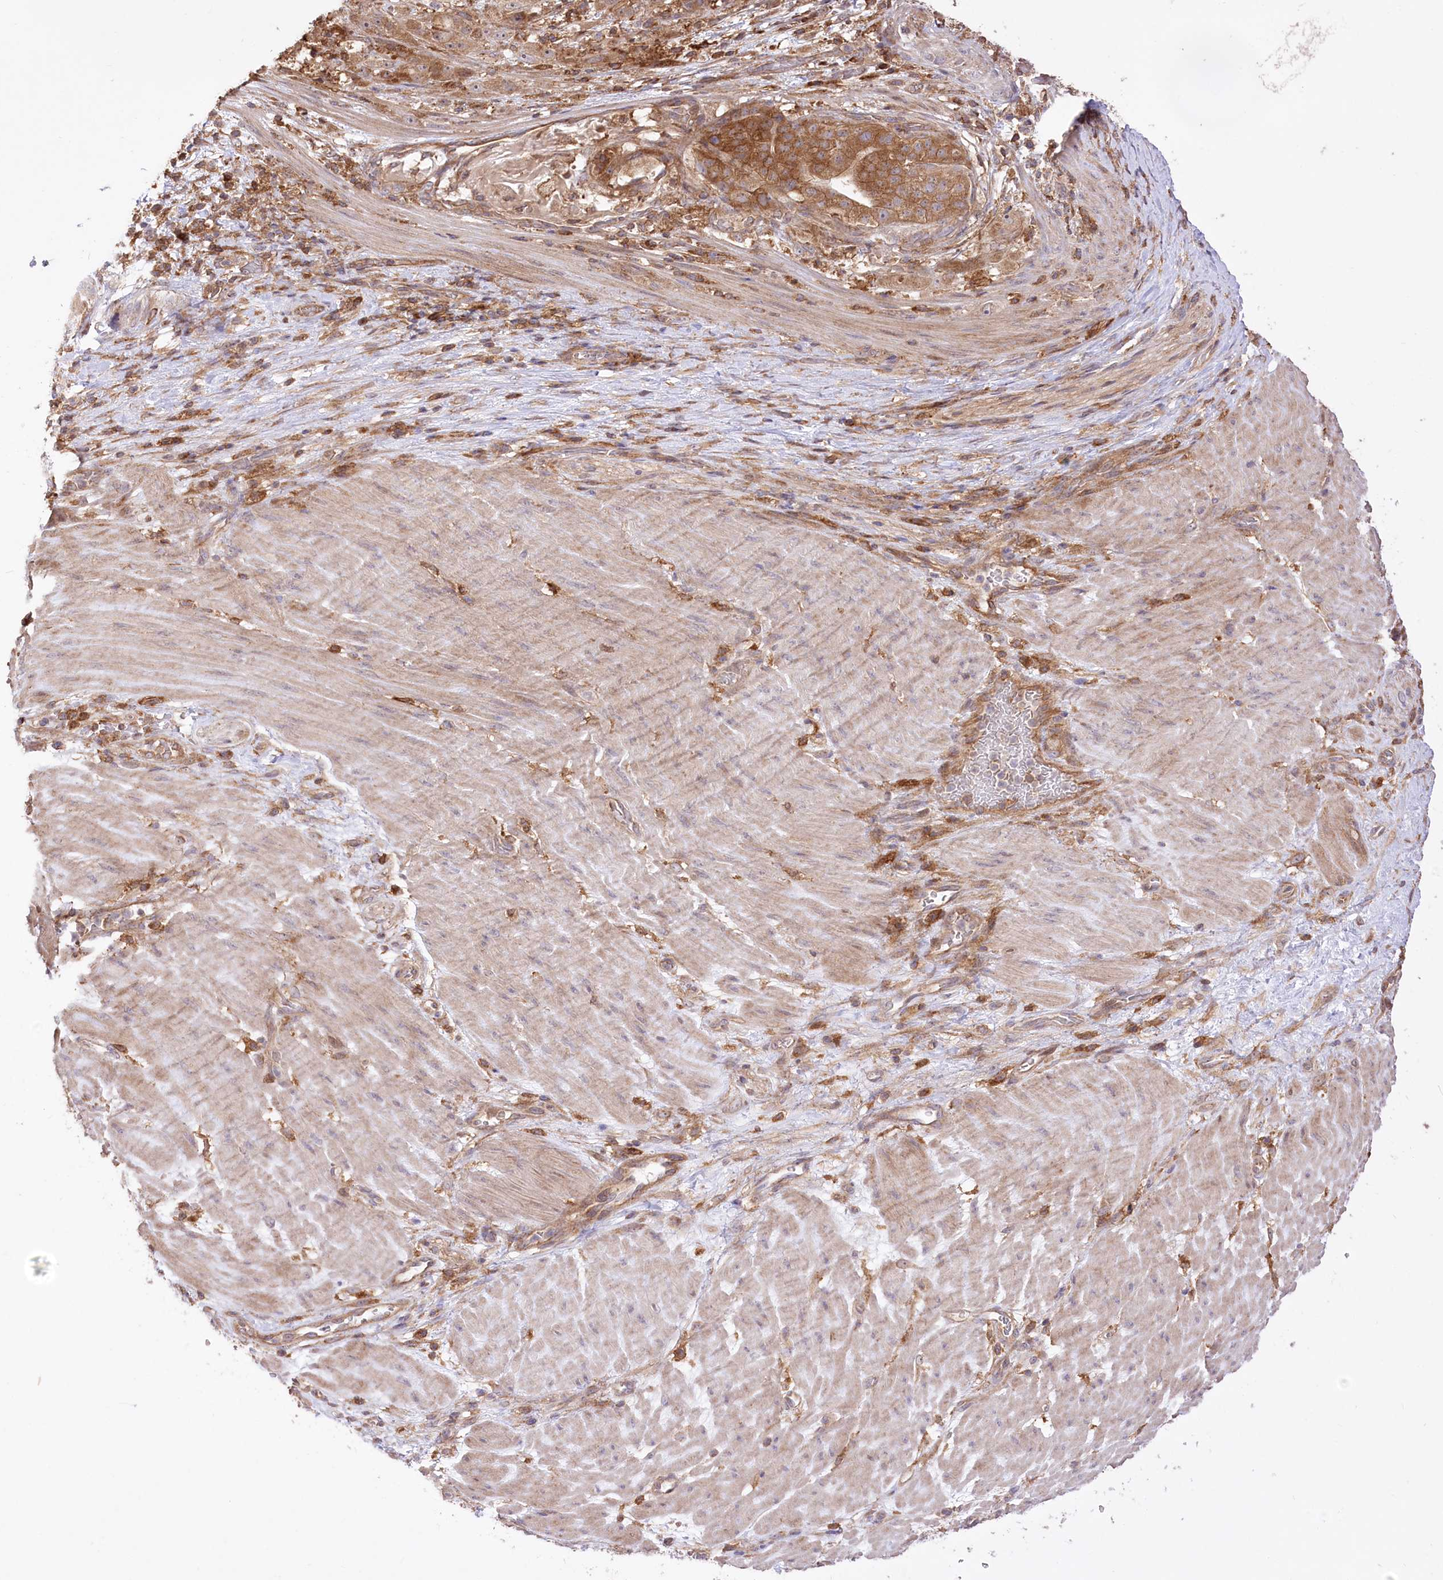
{"staining": {"intensity": "strong", "quantity": ">75%", "location": "cytoplasmic/membranous"}, "tissue": "stomach cancer", "cell_type": "Tumor cells", "image_type": "cancer", "snomed": [{"axis": "morphology", "description": "Adenocarcinoma, NOS"}, {"axis": "topography", "description": "Stomach"}], "caption": "Tumor cells show strong cytoplasmic/membranous expression in approximately >75% of cells in stomach cancer (adenocarcinoma). (DAB IHC, brown staining for protein, blue staining for nuclei).", "gene": "XYLB", "patient": {"sex": "male", "age": 48}}